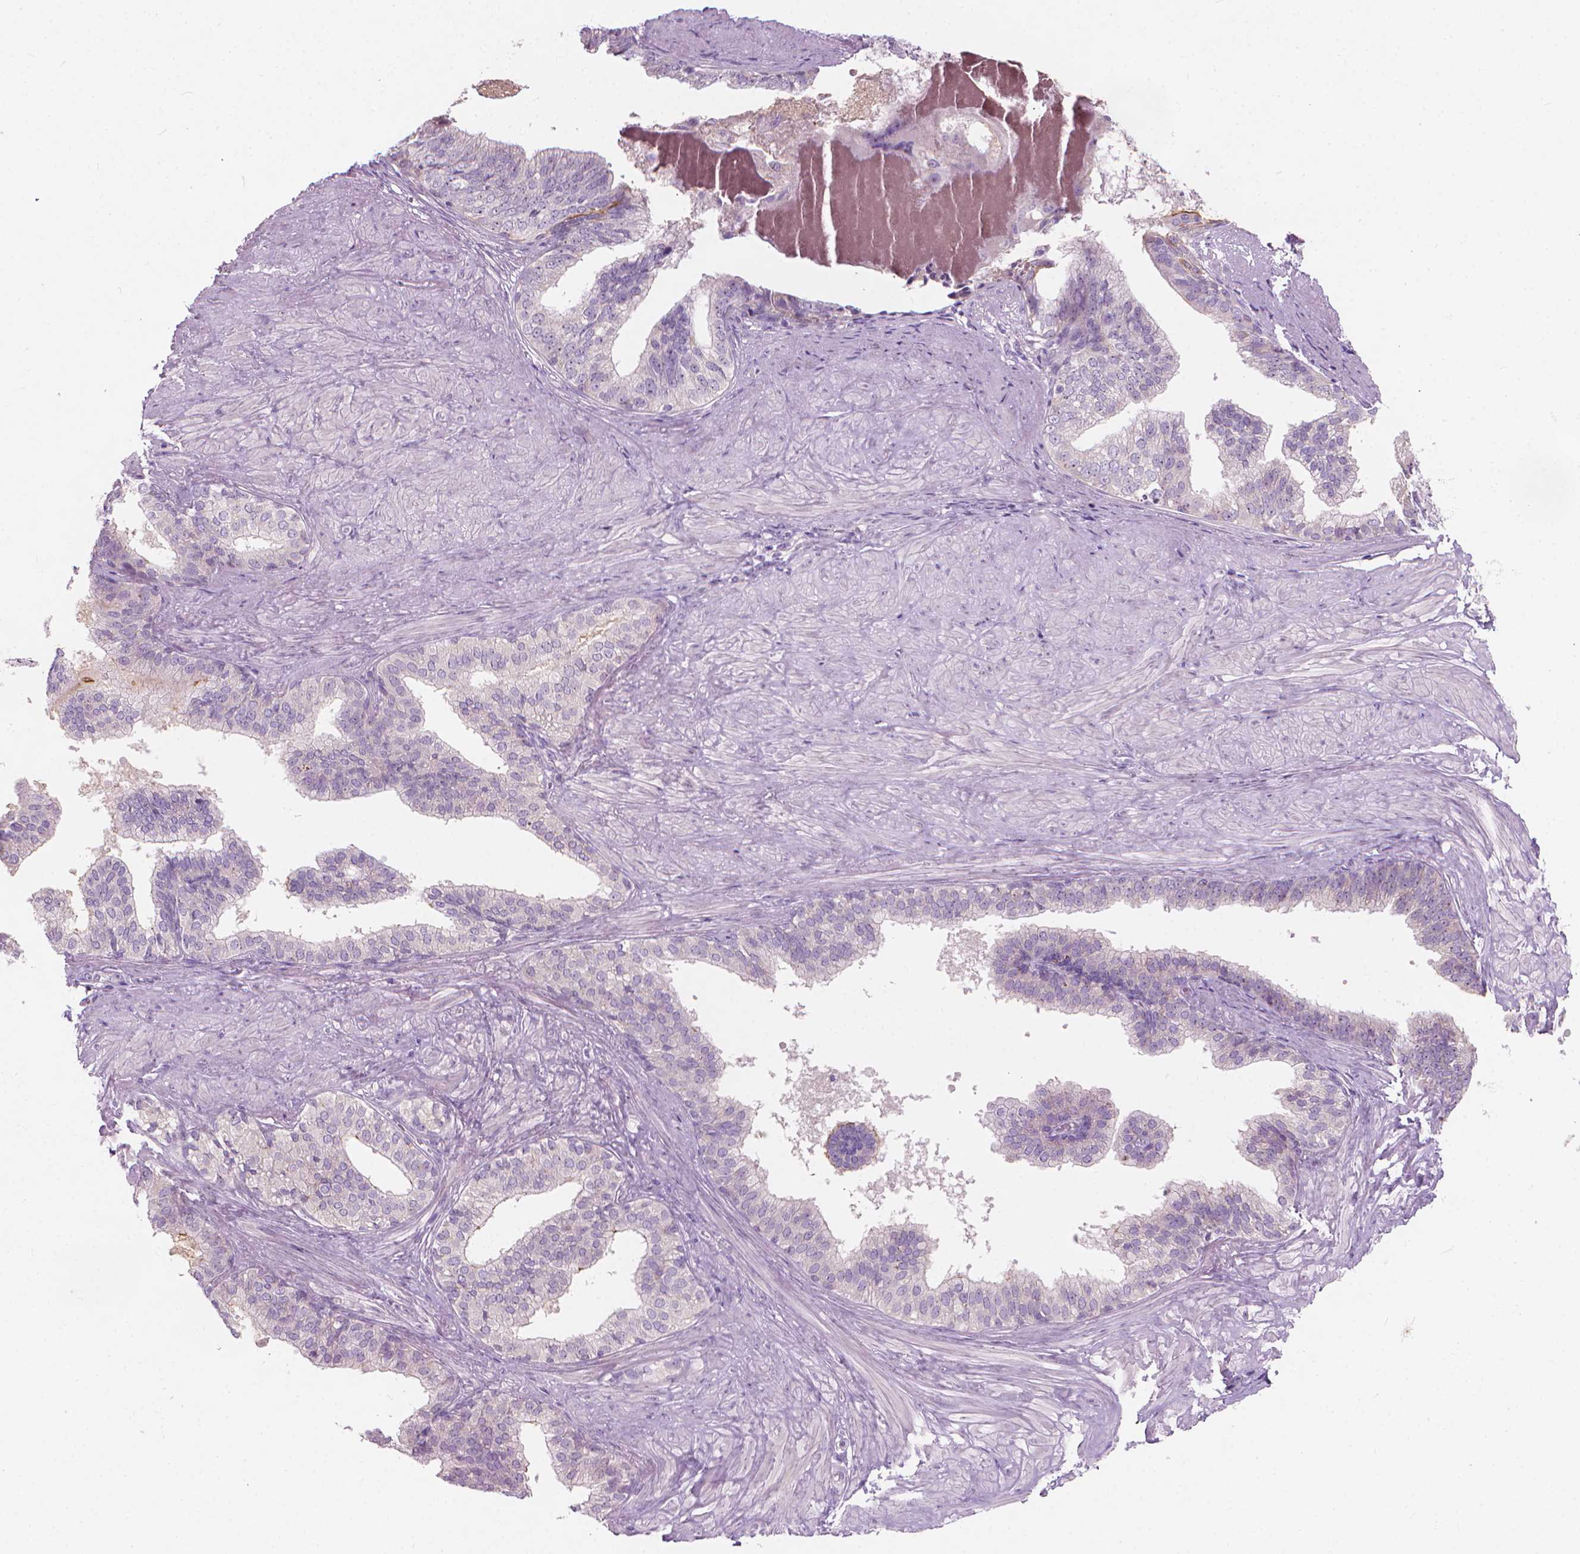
{"staining": {"intensity": "negative", "quantity": "none", "location": "none"}, "tissue": "prostate", "cell_type": "Glandular cells", "image_type": "normal", "snomed": [{"axis": "morphology", "description": "Normal tissue, NOS"}, {"axis": "topography", "description": "Prostate"}, {"axis": "topography", "description": "Peripheral nerve tissue"}], "caption": "DAB (3,3'-diaminobenzidine) immunohistochemical staining of normal prostate shows no significant expression in glandular cells. (DAB immunohistochemistry (IHC) with hematoxylin counter stain).", "gene": "GPRC5A", "patient": {"sex": "male", "age": 55}}